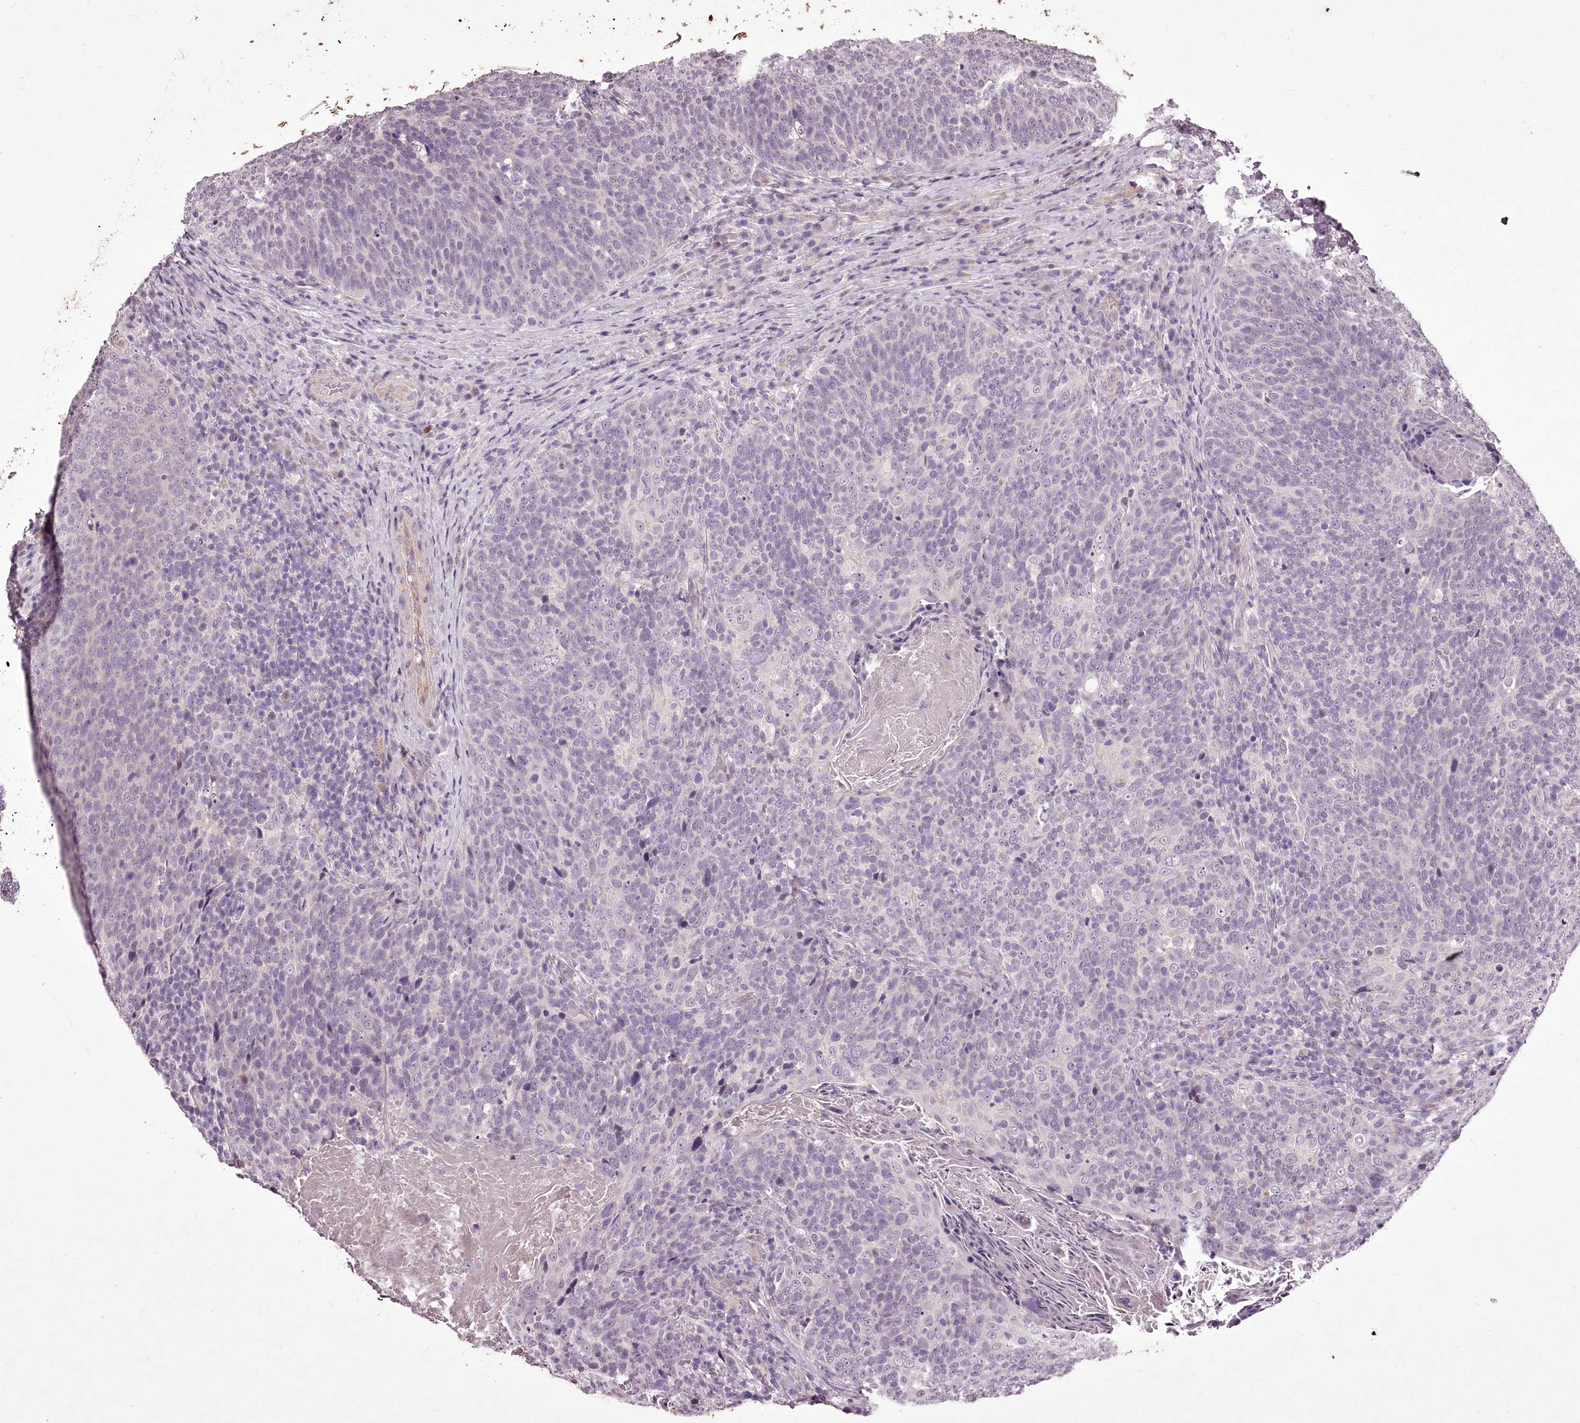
{"staining": {"intensity": "negative", "quantity": "none", "location": "none"}, "tissue": "head and neck cancer", "cell_type": "Tumor cells", "image_type": "cancer", "snomed": [{"axis": "morphology", "description": "Squamous cell carcinoma, NOS"}, {"axis": "morphology", "description": "Squamous cell carcinoma, metastatic, NOS"}, {"axis": "topography", "description": "Lymph node"}, {"axis": "topography", "description": "Head-Neck"}], "caption": "High power microscopy histopathology image of an immunohistochemistry histopathology image of head and neck cancer (metastatic squamous cell carcinoma), revealing no significant positivity in tumor cells.", "gene": "C1orf56", "patient": {"sex": "male", "age": 62}}